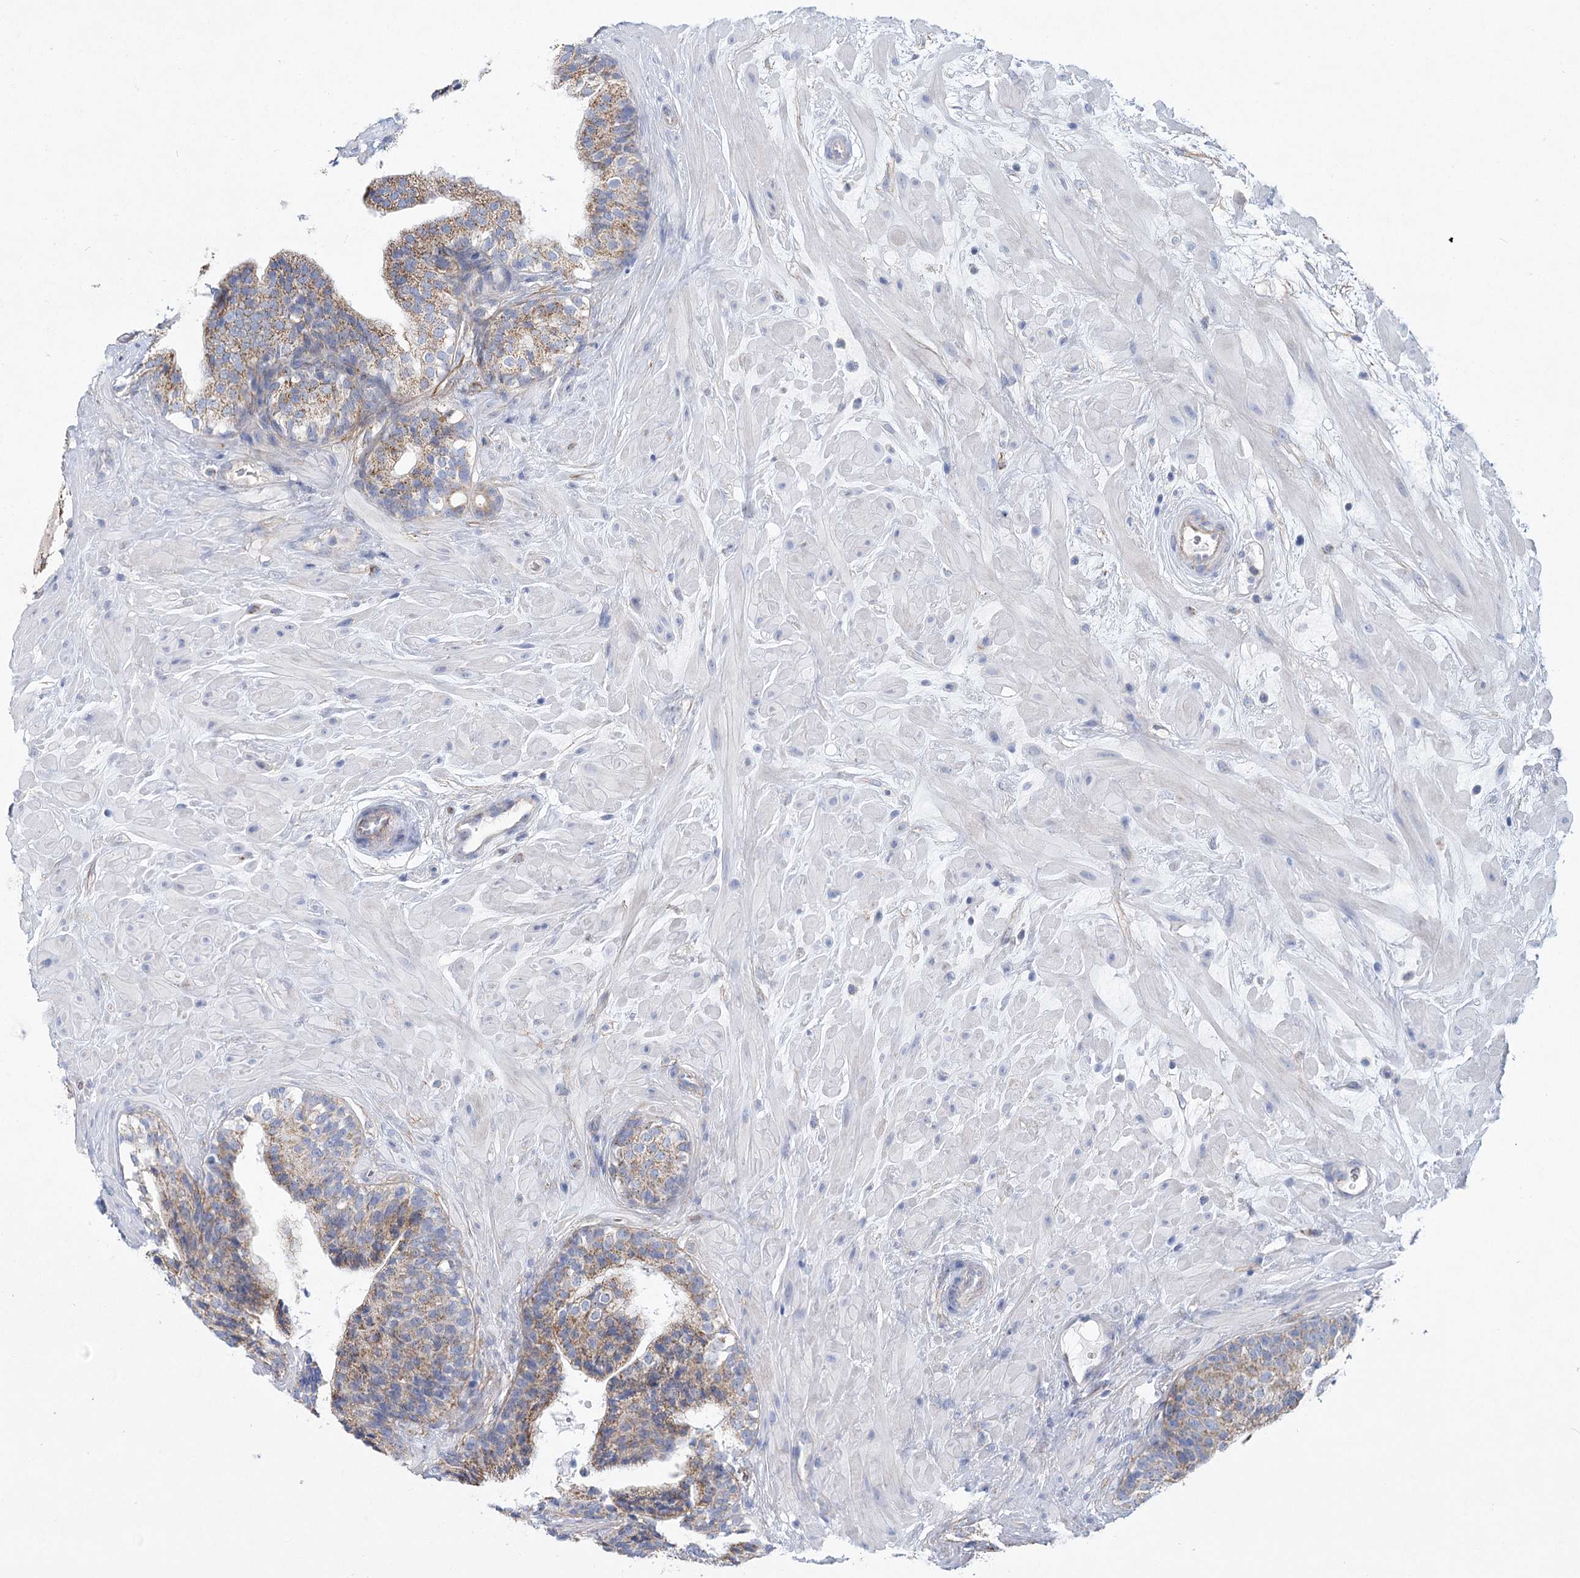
{"staining": {"intensity": "moderate", "quantity": ">75%", "location": "cytoplasmic/membranous"}, "tissue": "prostate cancer", "cell_type": "Tumor cells", "image_type": "cancer", "snomed": [{"axis": "morphology", "description": "Adenocarcinoma, High grade"}, {"axis": "topography", "description": "Prostate"}], "caption": "The immunohistochemical stain highlights moderate cytoplasmic/membranous staining in tumor cells of adenocarcinoma (high-grade) (prostate) tissue. (DAB IHC, brown staining for protein, blue staining for nuclei).", "gene": "SNX7", "patient": {"sex": "male", "age": 56}}